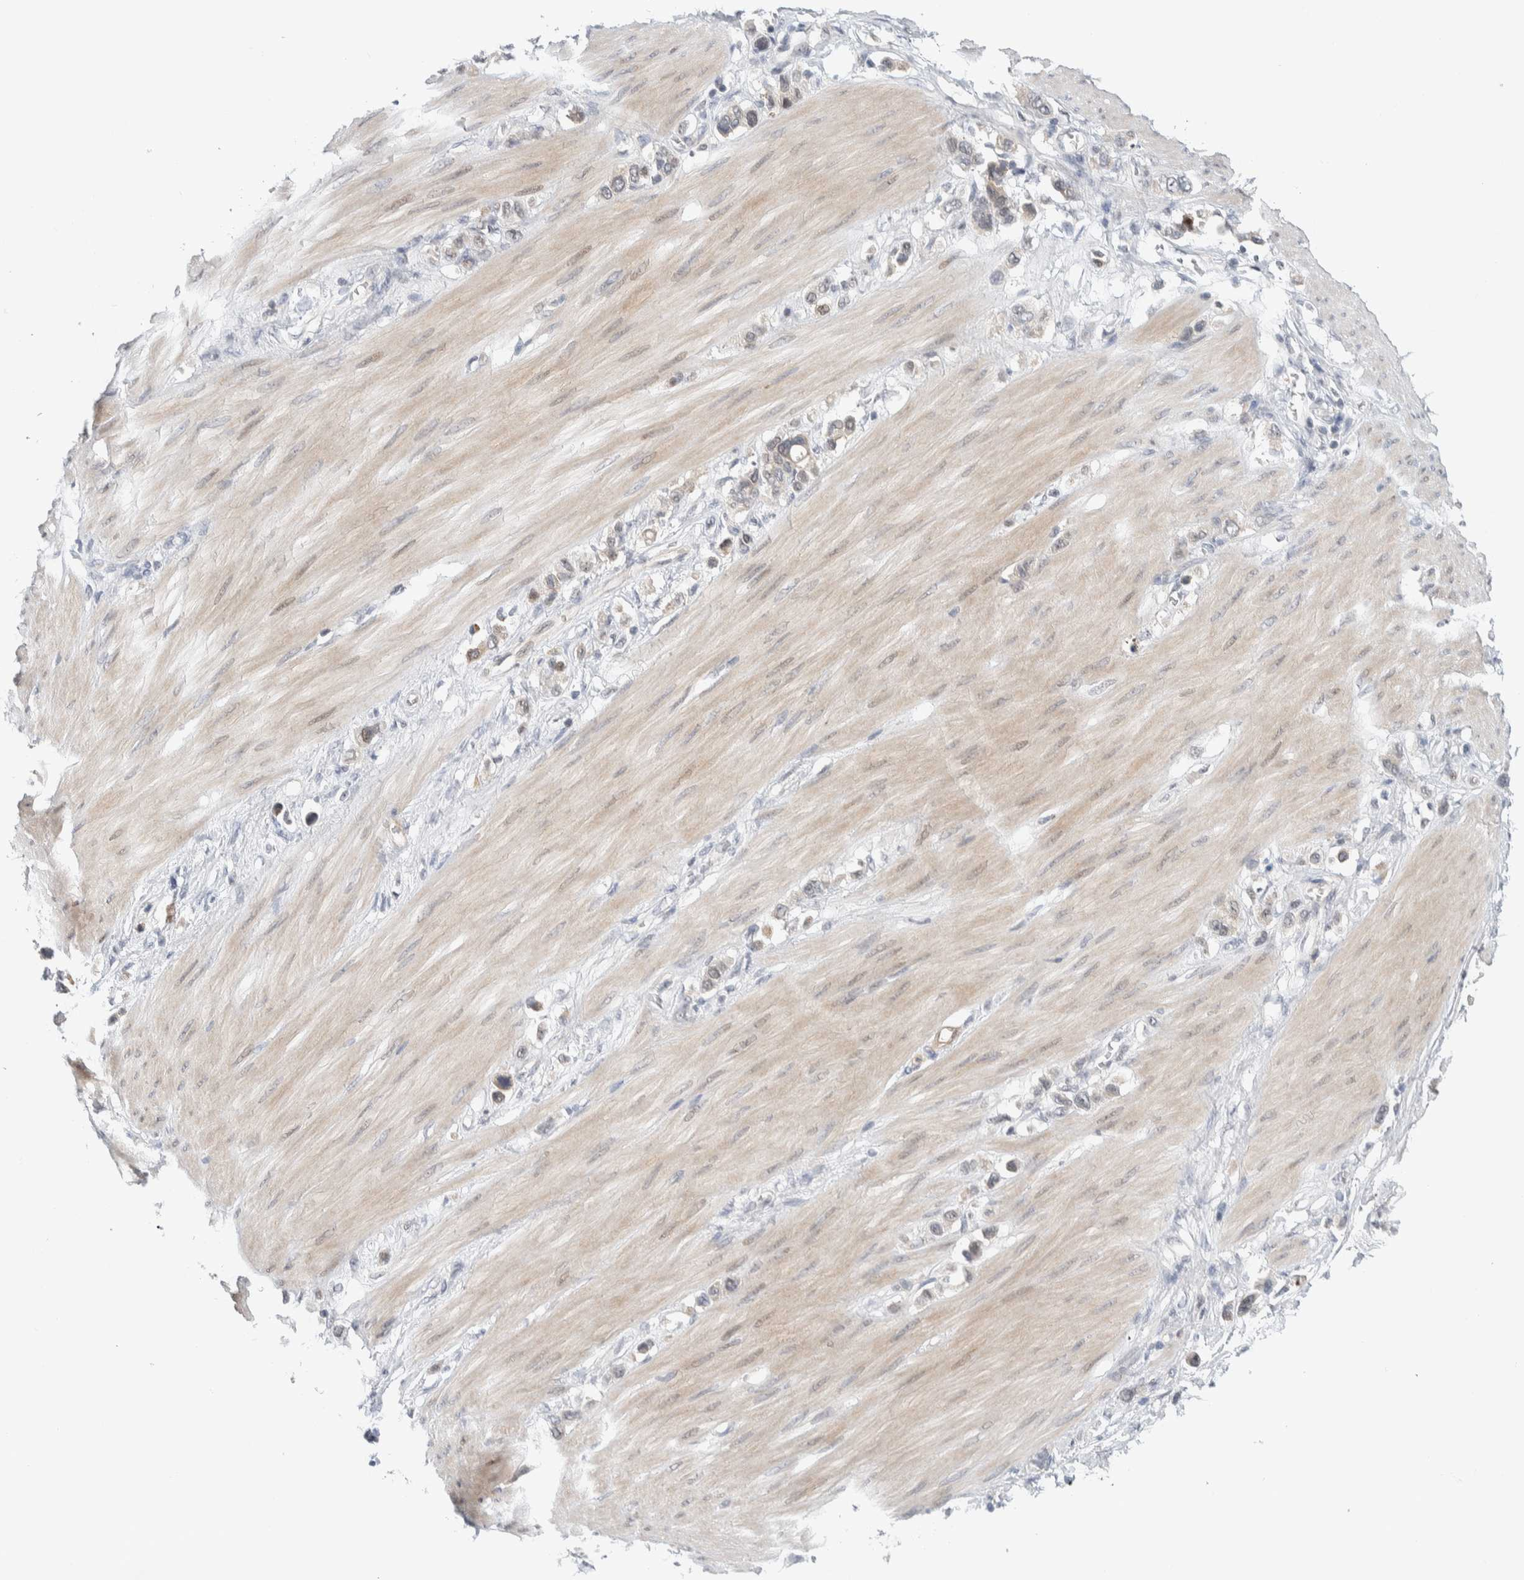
{"staining": {"intensity": "negative", "quantity": "none", "location": "none"}, "tissue": "stomach cancer", "cell_type": "Tumor cells", "image_type": "cancer", "snomed": [{"axis": "morphology", "description": "Adenocarcinoma, NOS"}, {"axis": "topography", "description": "Stomach"}], "caption": "Immunohistochemical staining of stomach adenocarcinoma shows no significant expression in tumor cells.", "gene": "NCR3LG1", "patient": {"sex": "female", "age": 65}}